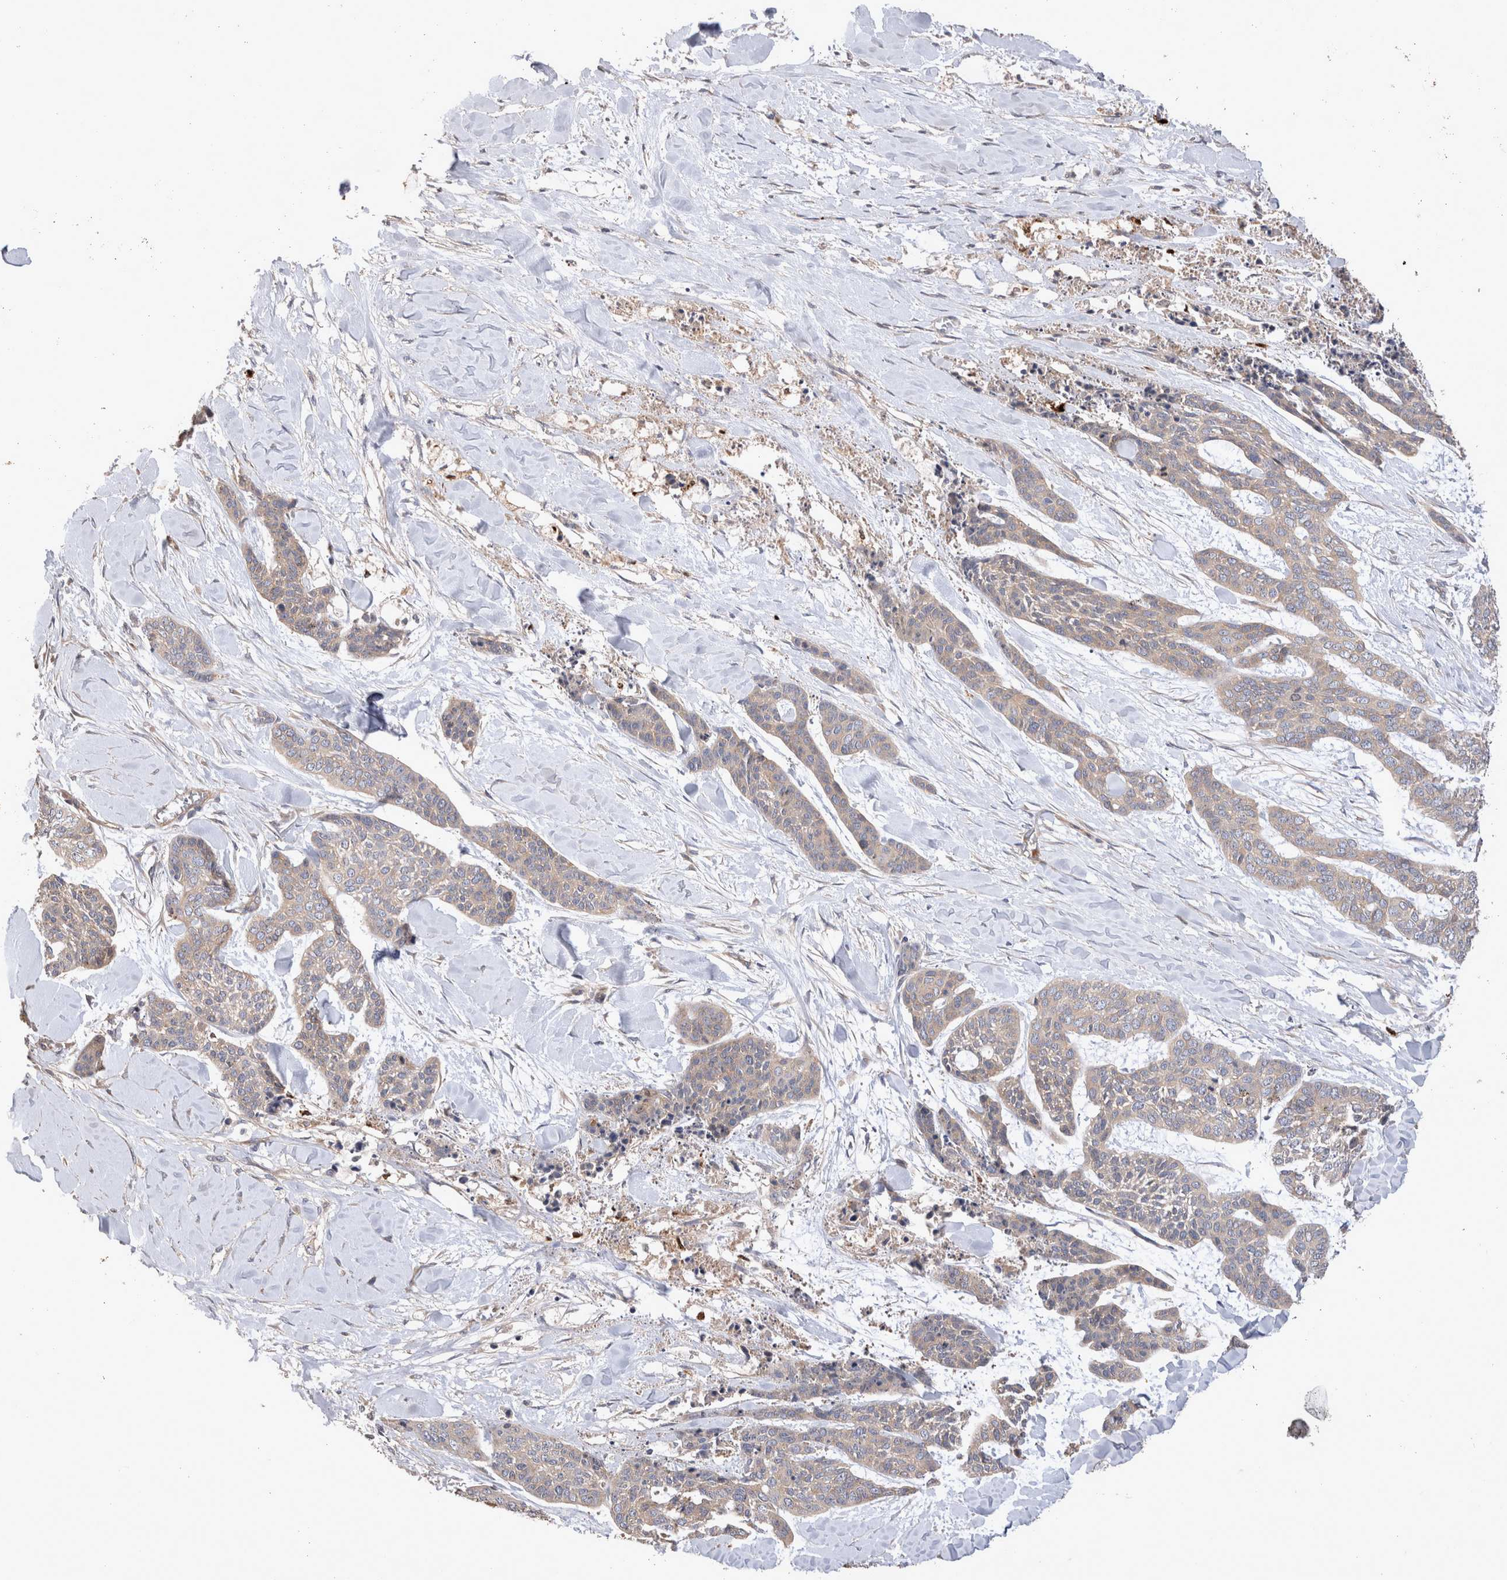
{"staining": {"intensity": "weak", "quantity": ">75%", "location": "cytoplasmic/membranous"}, "tissue": "skin cancer", "cell_type": "Tumor cells", "image_type": "cancer", "snomed": [{"axis": "morphology", "description": "Basal cell carcinoma"}, {"axis": "topography", "description": "Skin"}], "caption": "The histopathology image demonstrates immunohistochemical staining of skin cancer (basal cell carcinoma). There is weak cytoplasmic/membranous staining is appreciated in about >75% of tumor cells.", "gene": "NXT2", "patient": {"sex": "female", "age": 64}}